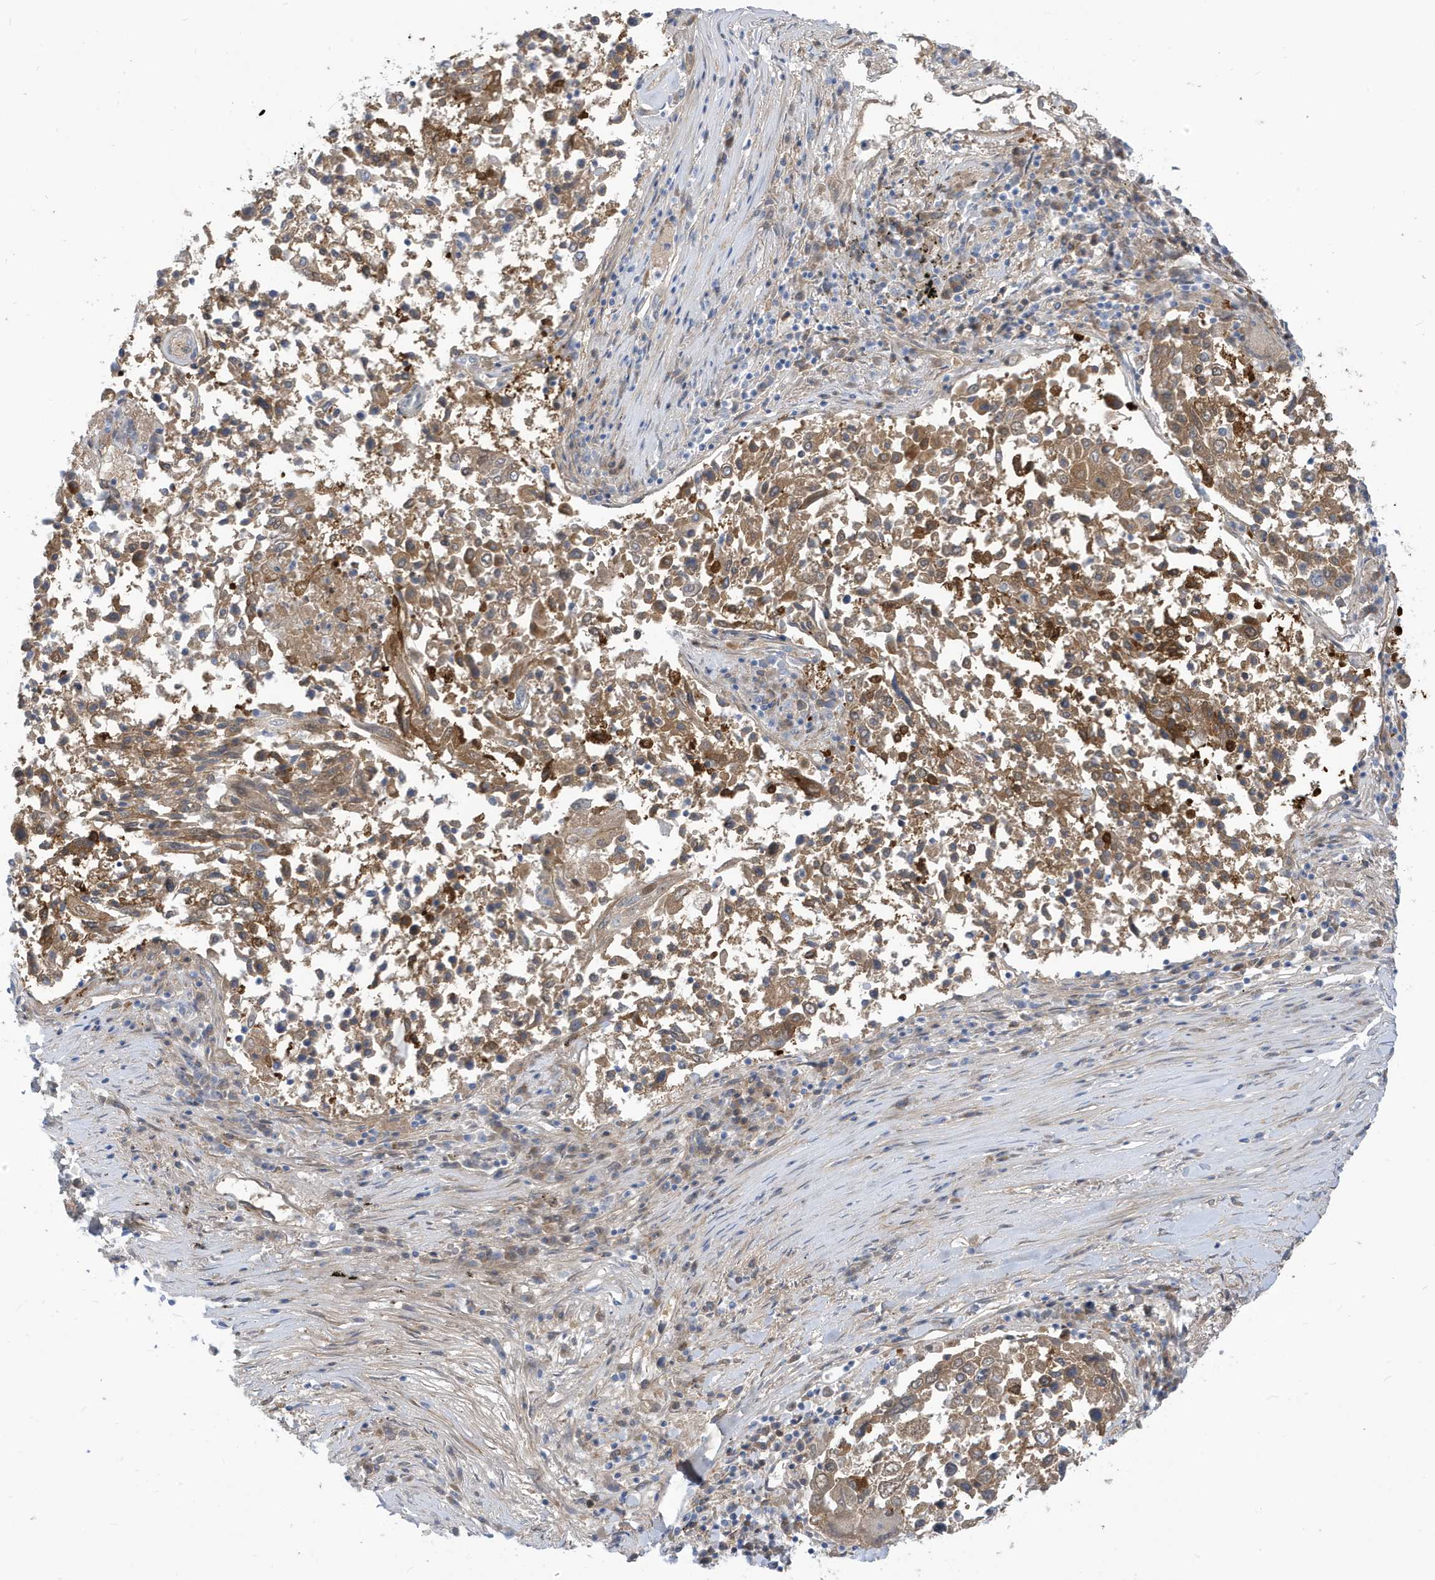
{"staining": {"intensity": "moderate", "quantity": ">75%", "location": "cytoplasmic/membranous"}, "tissue": "lung cancer", "cell_type": "Tumor cells", "image_type": "cancer", "snomed": [{"axis": "morphology", "description": "Squamous cell carcinoma, NOS"}, {"axis": "topography", "description": "Lung"}], "caption": "Lung squamous cell carcinoma stained with a brown dye reveals moderate cytoplasmic/membranous positive staining in approximately >75% of tumor cells.", "gene": "ATP13A5", "patient": {"sex": "male", "age": 65}}